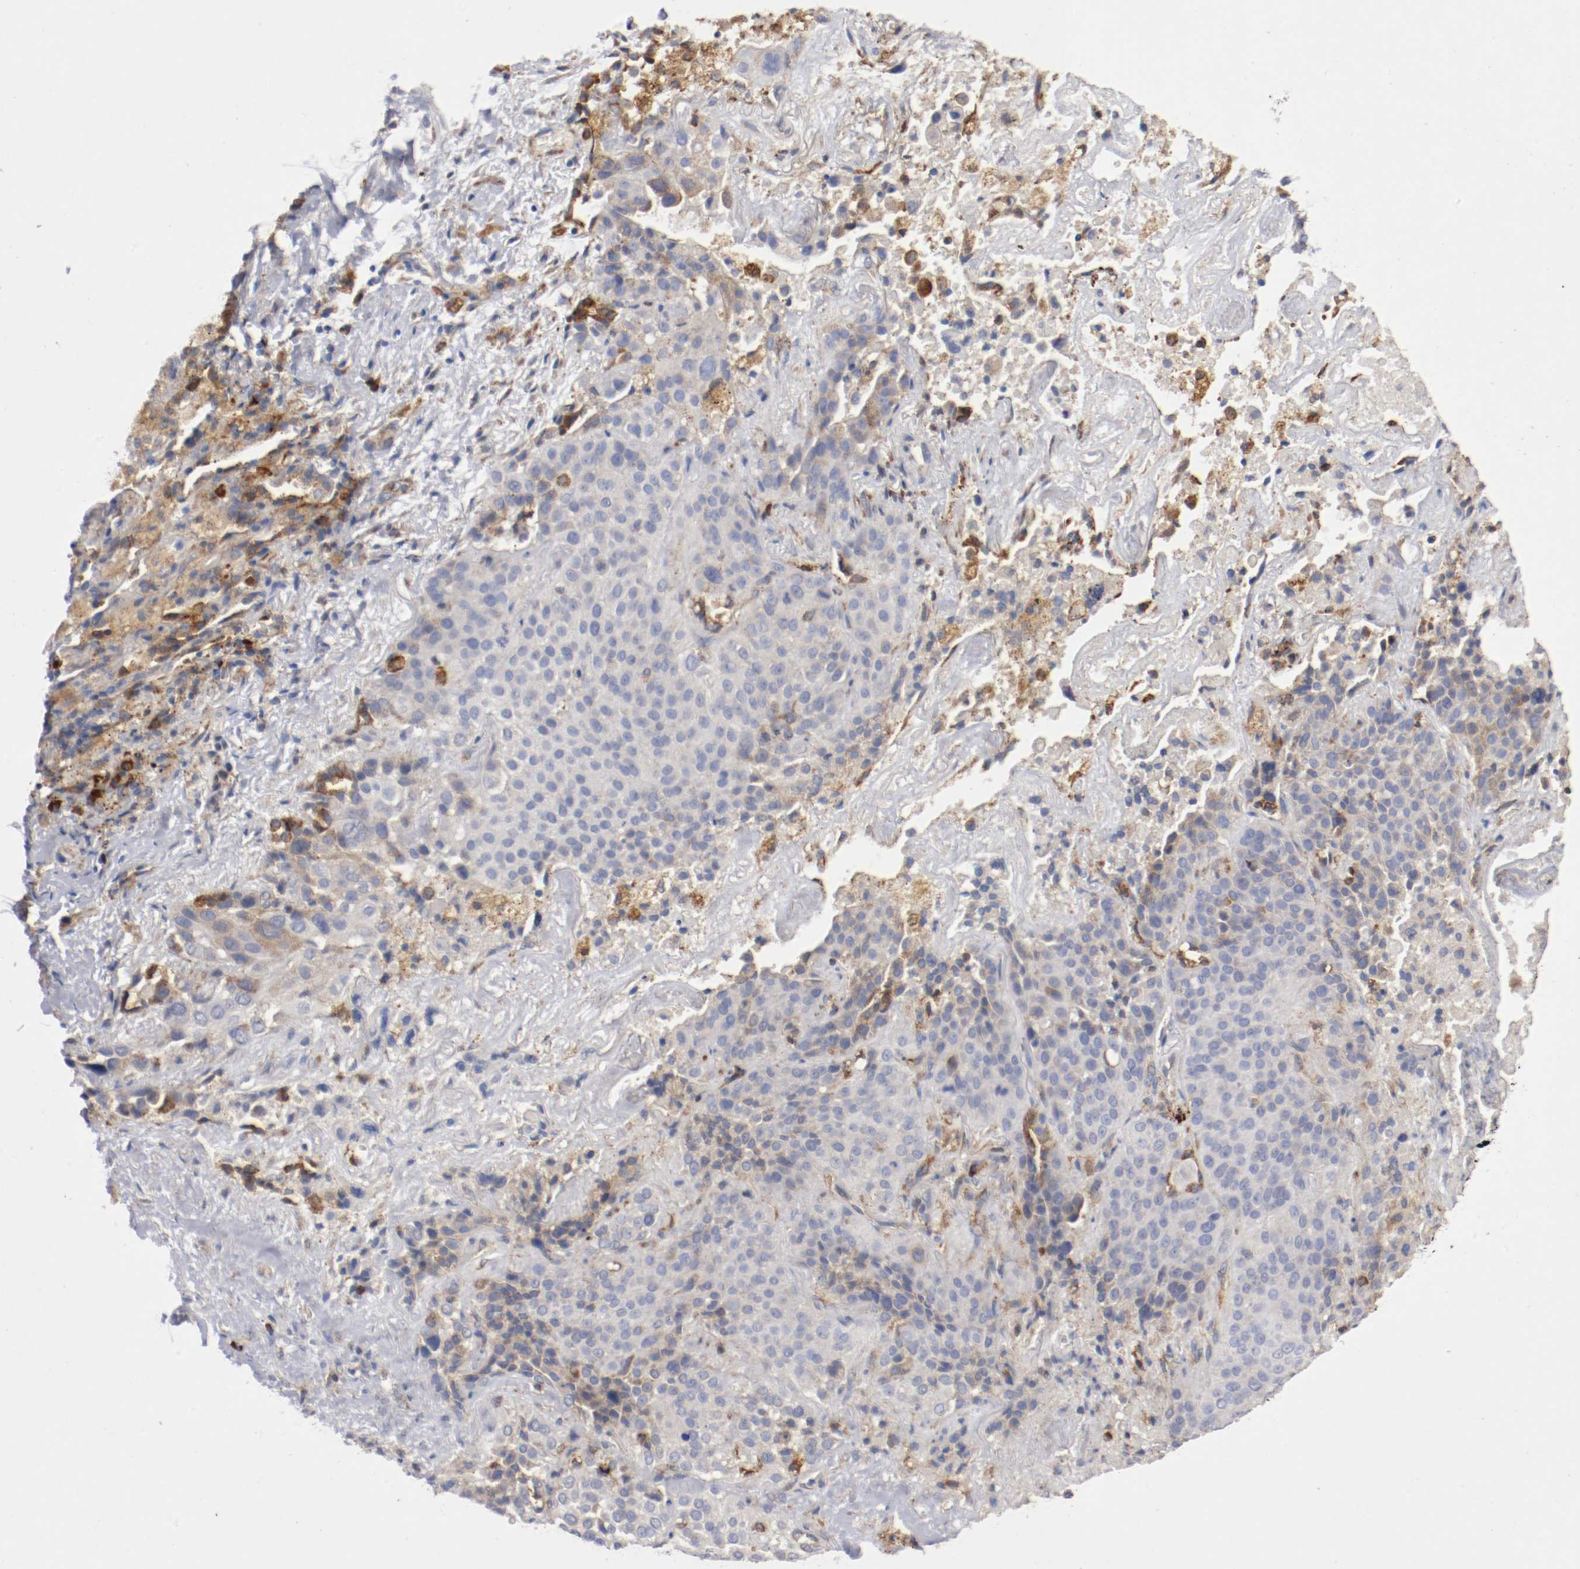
{"staining": {"intensity": "moderate", "quantity": "25%-75%", "location": "cytoplasmic/membranous"}, "tissue": "lung cancer", "cell_type": "Tumor cells", "image_type": "cancer", "snomed": [{"axis": "morphology", "description": "Squamous cell carcinoma, NOS"}, {"axis": "topography", "description": "Lung"}], "caption": "Tumor cells demonstrate medium levels of moderate cytoplasmic/membranous staining in about 25%-75% of cells in lung cancer (squamous cell carcinoma).", "gene": "TRAF2", "patient": {"sex": "male", "age": 54}}